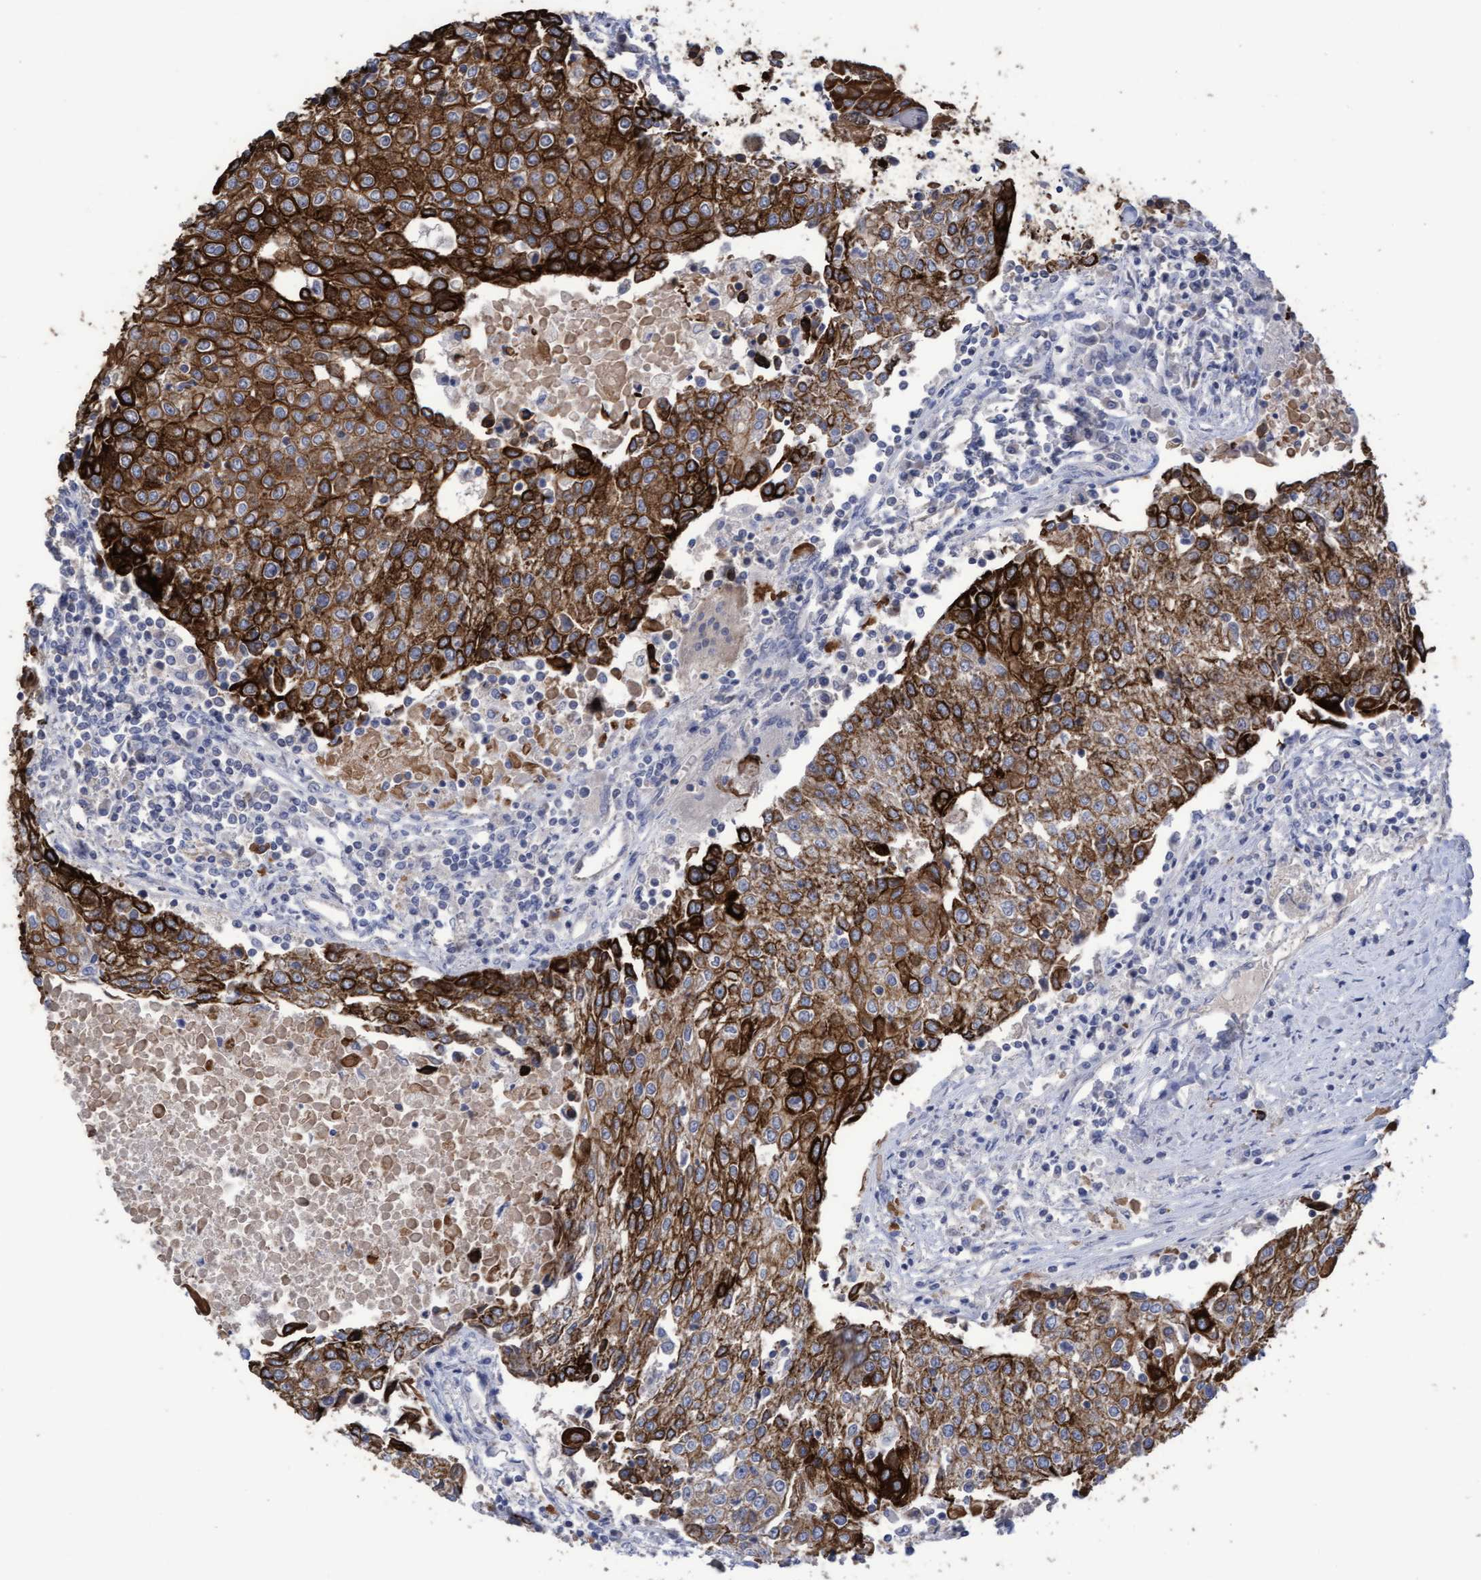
{"staining": {"intensity": "strong", "quantity": "25%-75%", "location": "cytoplasmic/membranous"}, "tissue": "urothelial cancer", "cell_type": "Tumor cells", "image_type": "cancer", "snomed": [{"axis": "morphology", "description": "Urothelial carcinoma, High grade"}, {"axis": "topography", "description": "Urinary bladder"}], "caption": "Urothelial cancer stained for a protein (brown) displays strong cytoplasmic/membranous positive expression in about 25%-75% of tumor cells.", "gene": "KRT24", "patient": {"sex": "female", "age": 85}}